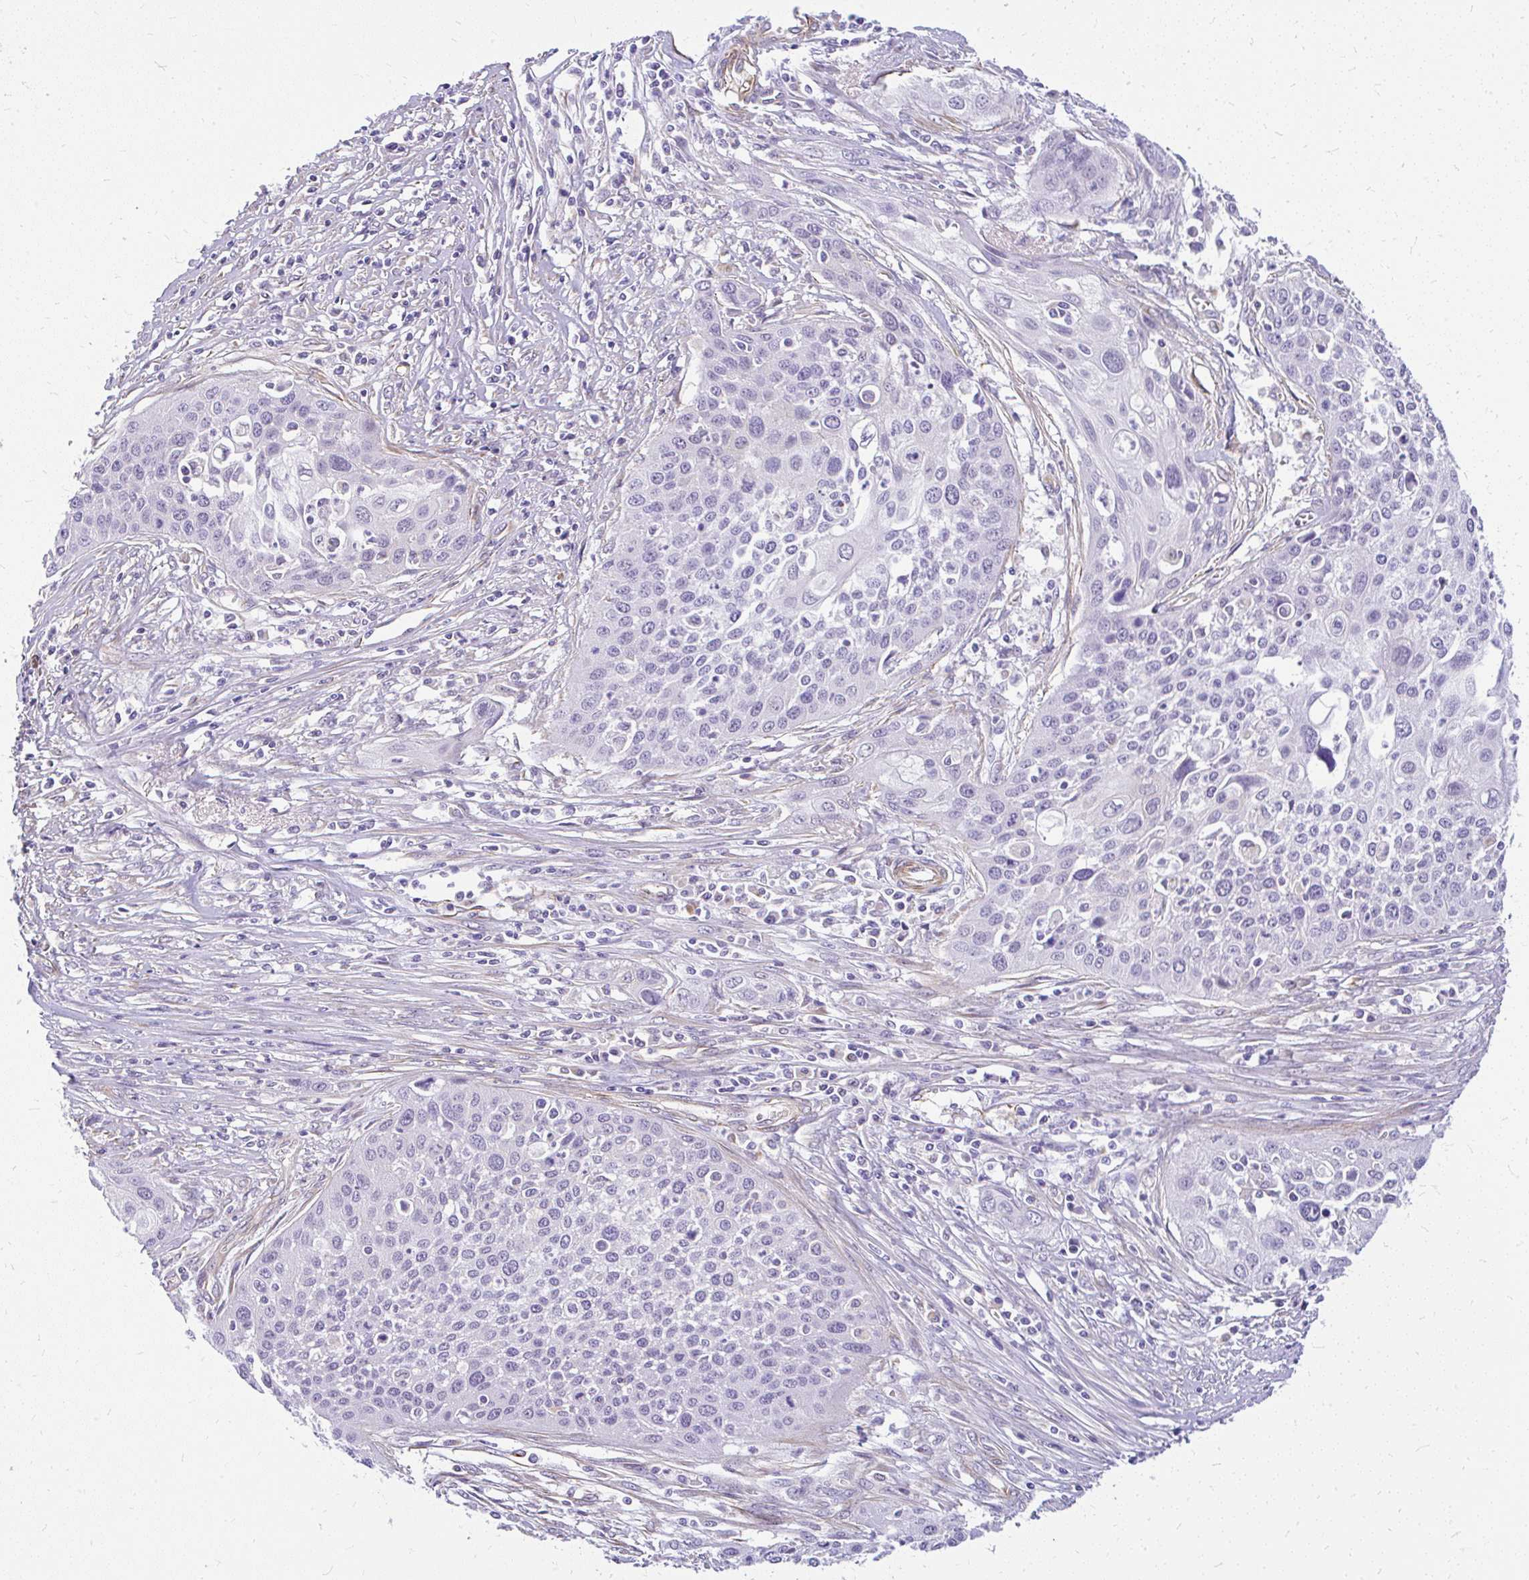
{"staining": {"intensity": "negative", "quantity": "none", "location": "none"}, "tissue": "cervical cancer", "cell_type": "Tumor cells", "image_type": "cancer", "snomed": [{"axis": "morphology", "description": "Squamous cell carcinoma, NOS"}, {"axis": "topography", "description": "Cervix"}], "caption": "Immunohistochemistry photomicrograph of neoplastic tissue: cervical cancer (squamous cell carcinoma) stained with DAB (3,3'-diaminobenzidine) shows no significant protein expression in tumor cells.", "gene": "FAM83C", "patient": {"sex": "female", "age": 34}}